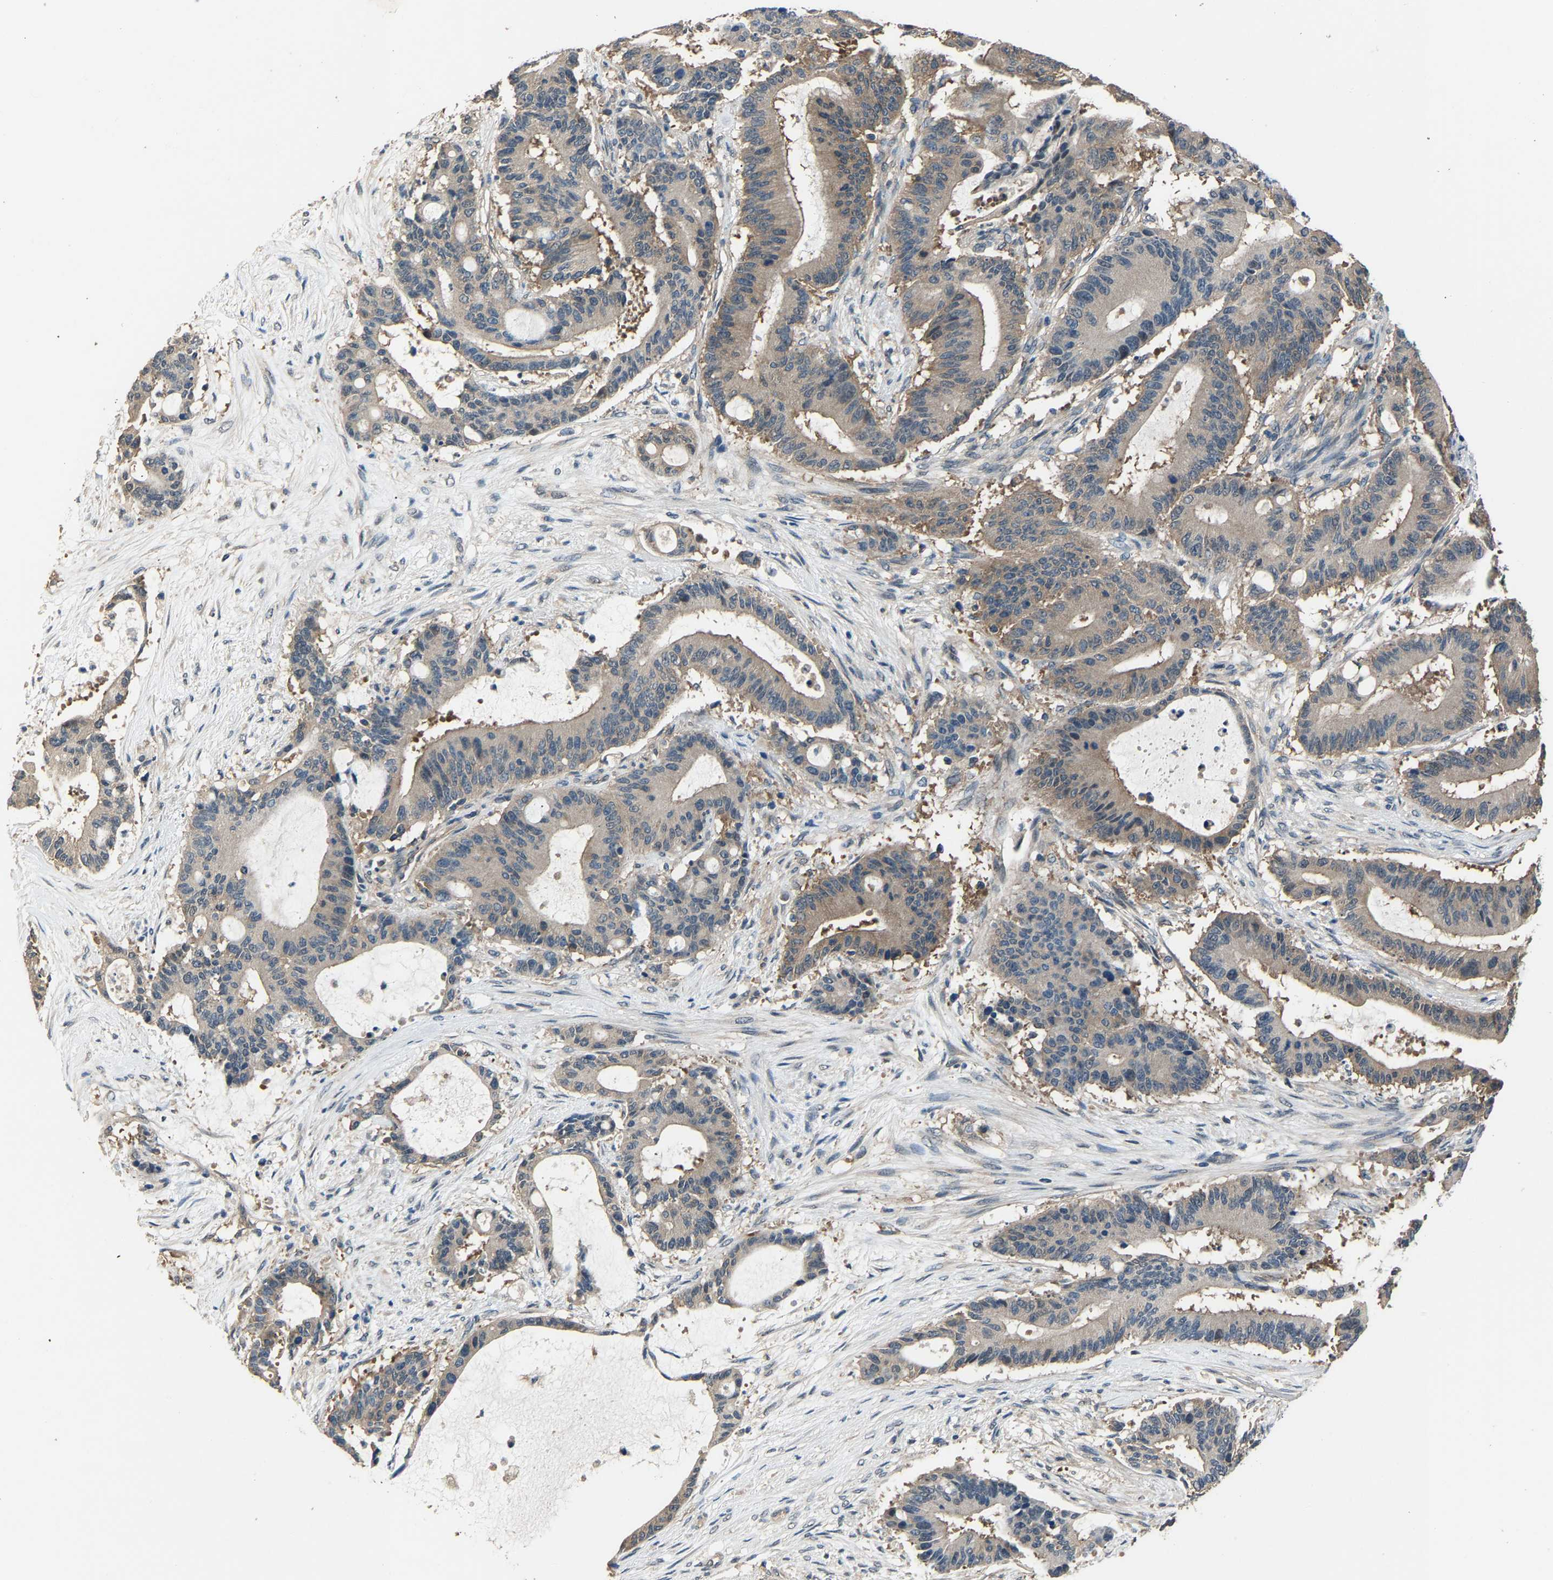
{"staining": {"intensity": "weak", "quantity": "<25%", "location": "cytoplasmic/membranous"}, "tissue": "liver cancer", "cell_type": "Tumor cells", "image_type": "cancer", "snomed": [{"axis": "morphology", "description": "Cholangiocarcinoma"}, {"axis": "topography", "description": "Liver"}], "caption": "This is a image of immunohistochemistry (IHC) staining of liver cholangiocarcinoma, which shows no staining in tumor cells.", "gene": "ABCC9", "patient": {"sex": "female", "age": 73}}